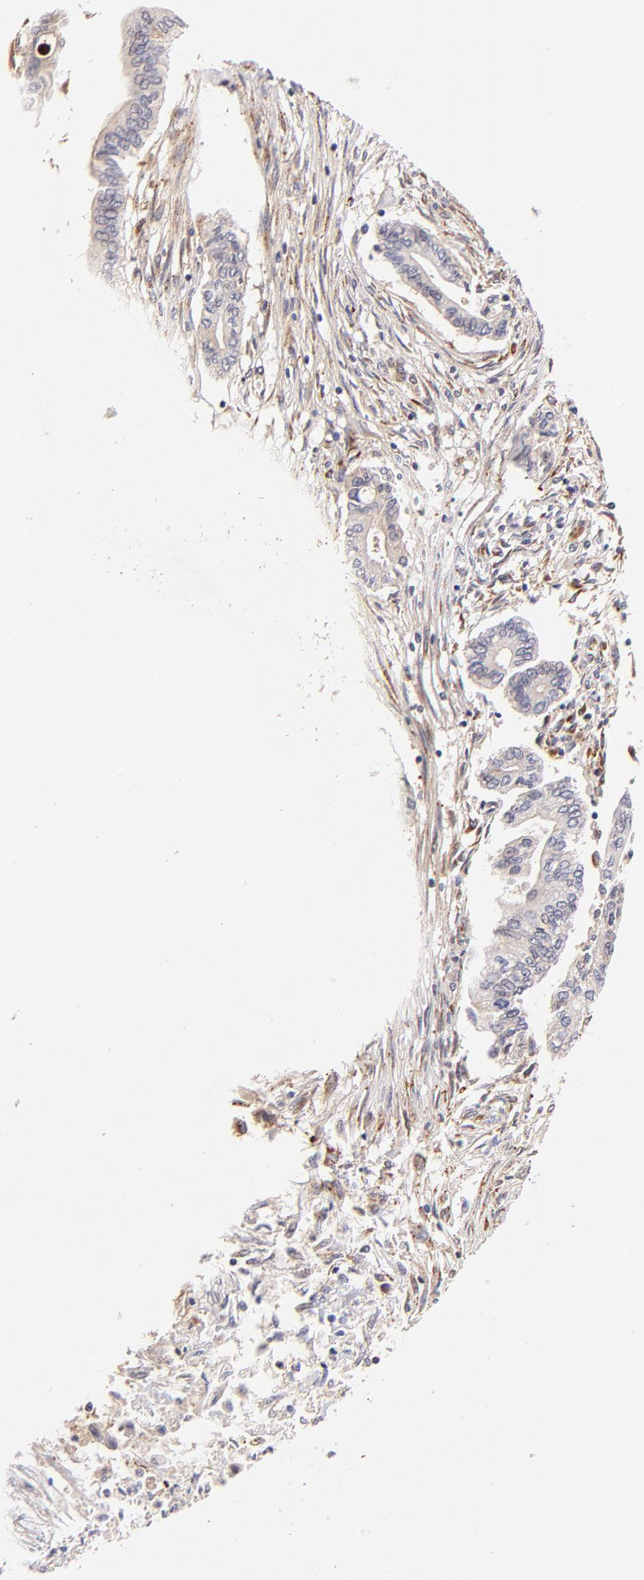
{"staining": {"intensity": "moderate", "quantity": "25%-75%", "location": "cytoplasmic/membranous"}, "tissue": "pancreatic cancer", "cell_type": "Tumor cells", "image_type": "cancer", "snomed": [{"axis": "morphology", "description": "Adenocarcinoma, NOS"}, {"axis": "topography", "description": "Pancreas"}], "caption": "Immunohistochemistry image of neoplastic tissue: pancreatic adenocarcinoma stained using immunohistochemistry (IHC) shows medium levels of moderate protein expression localized specifically in the cytoplasmic/membranous of tumor cells, appearing as a cytoplasmic/membranous brown color.", "gene": "SPARC", "patient": {"sex": "female", "age": 57}}